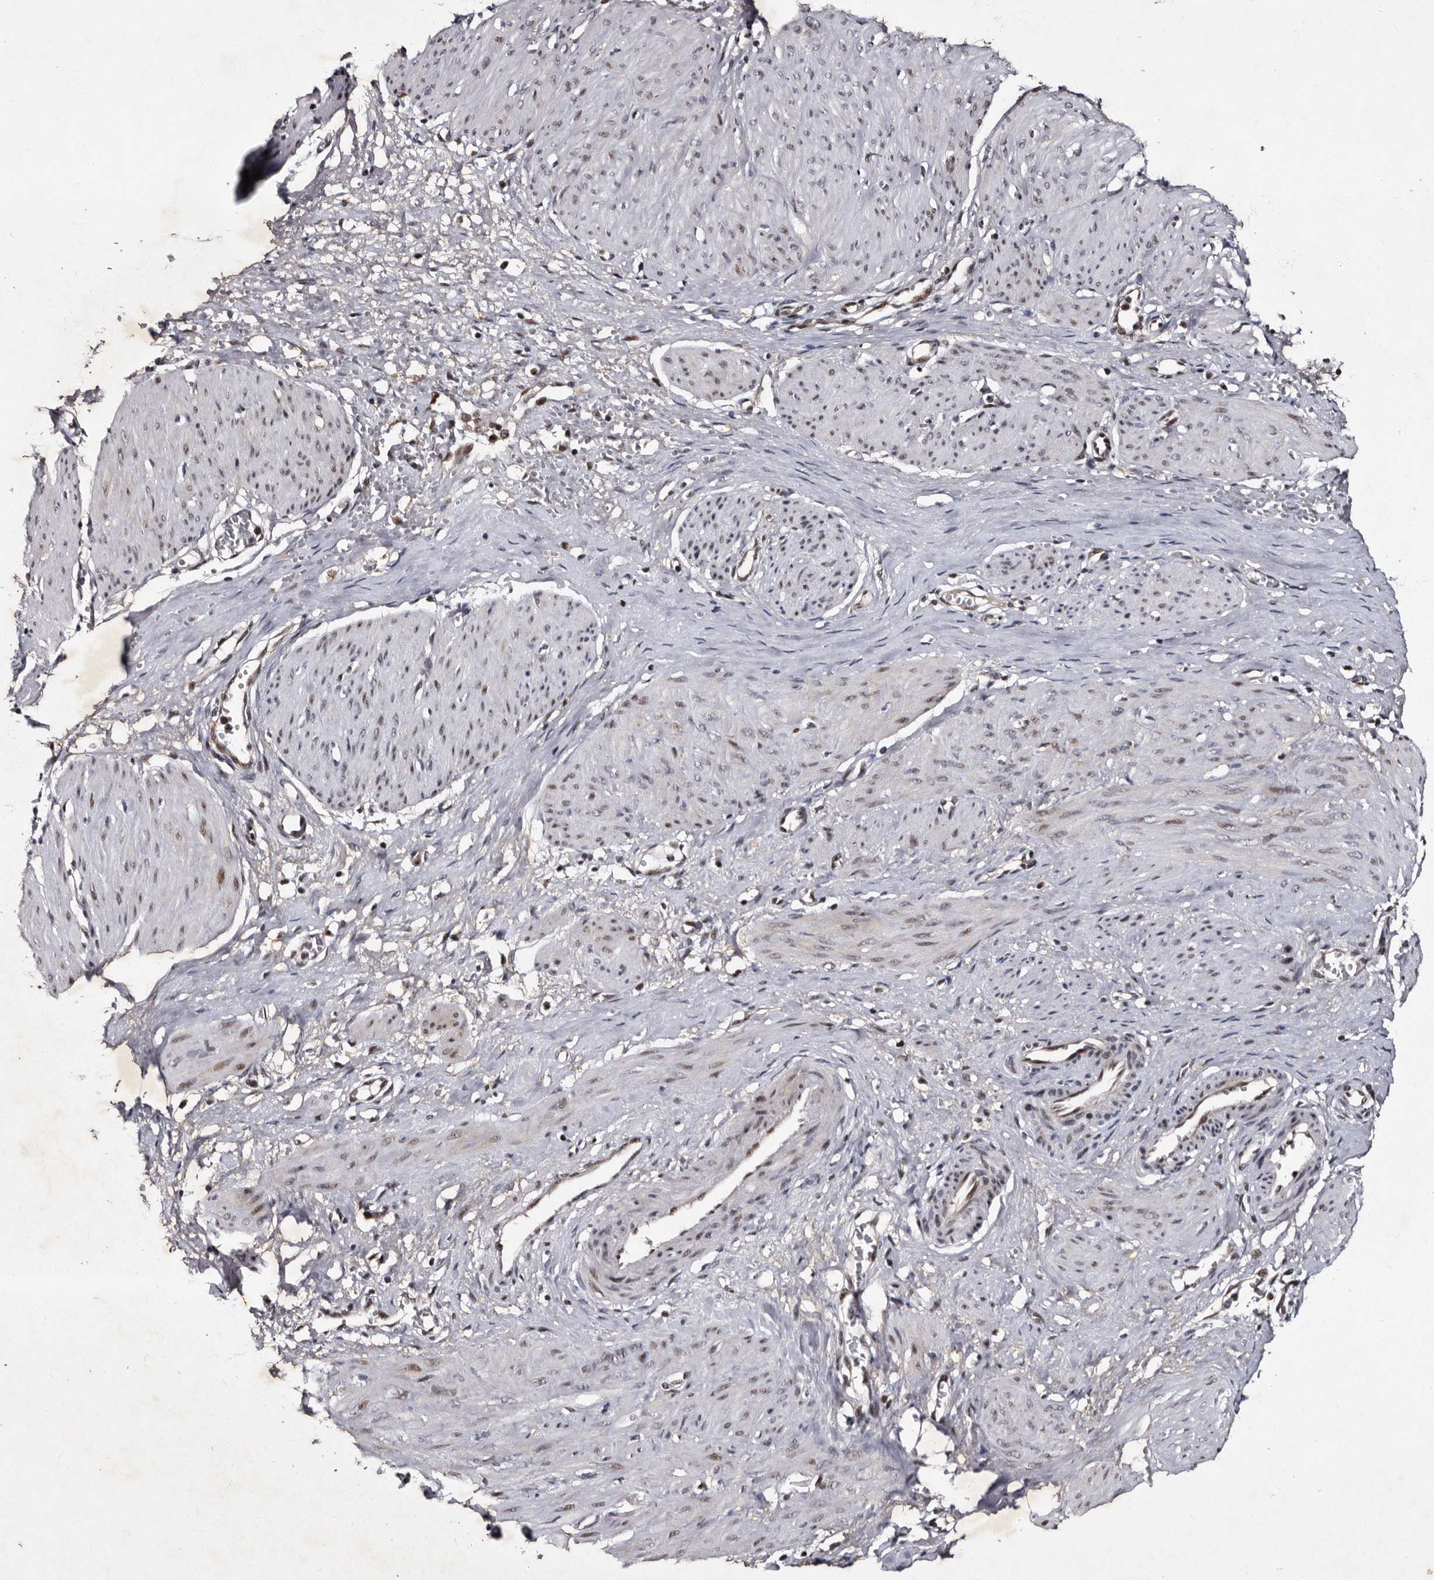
{"staining": {"intensity": "weak", "quantity": "<25%", "location": "cytoplasmic/membranous,nuclear"}, "tissue": "smooth muscle", "cell_type": "Smooth muscle cells", "image_type": "normal", "snomed": [{"axis": "morphology", "description": "Normal tissue, NOS"}, {"axis": "topography", "description": "Endometrium"}], "caption": "An immunohistochemistry photomicrograph of normal smooth muscle is shown. There is no staining in smooth muscle cells of smooth muscle. (DAB IHC visualized using brightfield microscopy, high magnification).", "gene": "TNKS", "patient": {"sex": "female", "age": 33}}